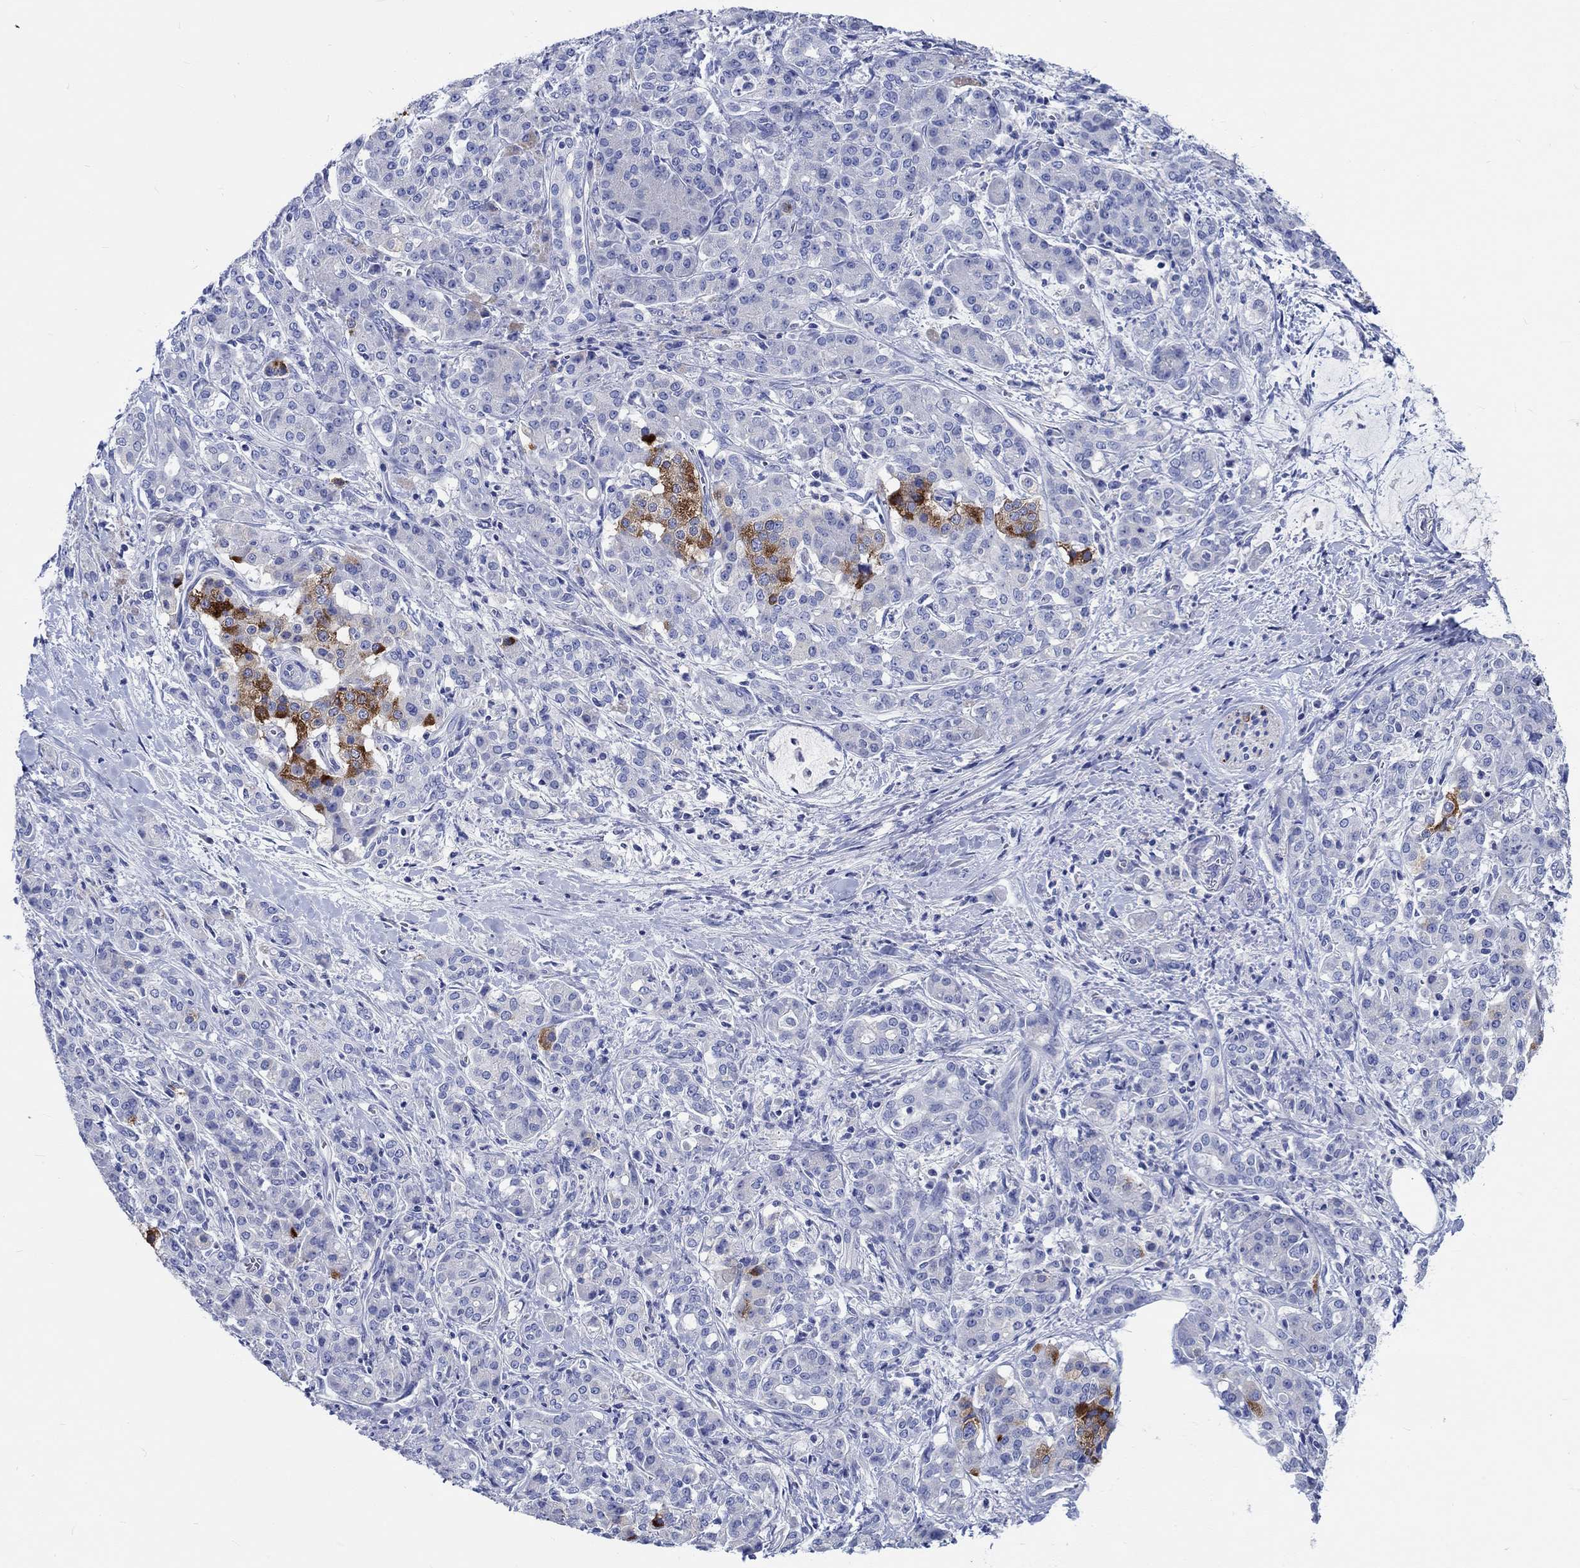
{"staining": {"intensity": "negative", "quantity": "none", "location": "none"}, "tissue": "pancreatic cancer", "cell_type": "Tumor cells", "image_type": "cancer", "snomed": [{"axis": "morphology", "description": "Normal tissue, NOS"}, {"axis": "morphology", "description": "Inflammation, NOS"}, {"axis": "morphology", "description": "Adenocarcinoma, NOS"}, {"axis": "topography", "description": "Pancreas"}], "caption": "This is an immunohistochemistry histopathology image of human pancreatic cancer (adenocarcinoma). There is no expression in tumor cells.", "gene": "PTPRN2", "patient": {"sex": "male", "age": 57}}